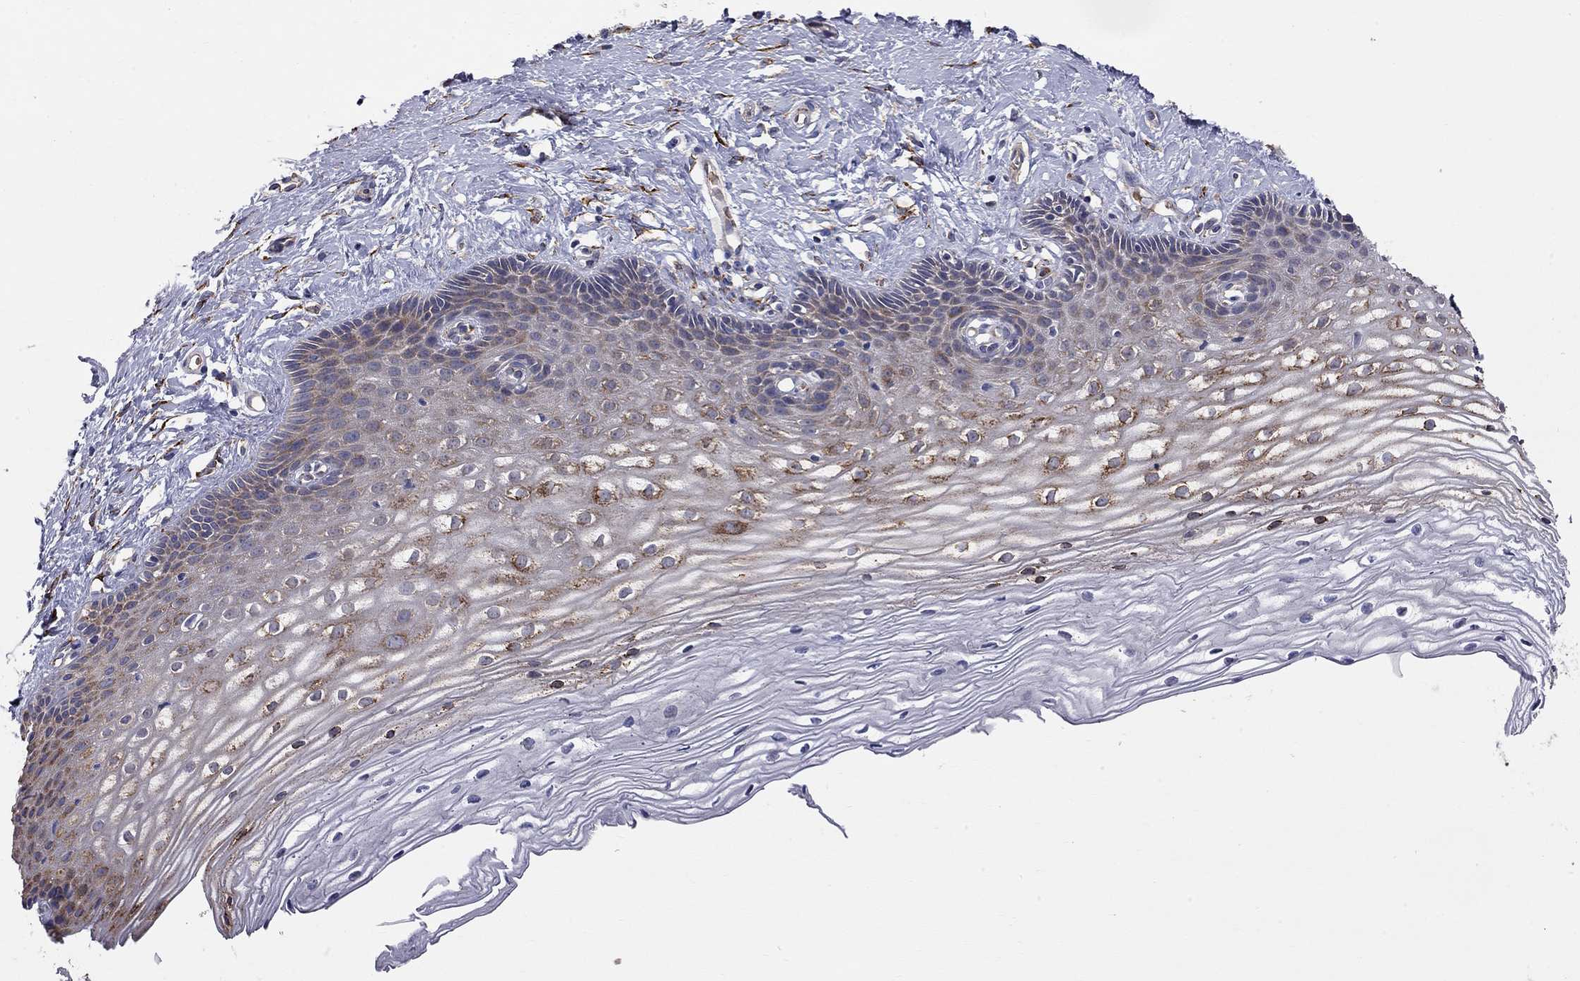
{"staining": {"intensity": "moderate", "quantity": "<25%", "location": "cytoplasmic/membranous"}, "tissue": "cervix", "cell_type": "Glandular cells", "image_type": "normal", "snomed": [{"axis": "morphology", "description": "Normal tissue, NOS"}, {"axis": "topography", "description": "Cervix"}], "caption": "The photomicrograph shows staining of normal cervix, revealing moderate cytoplasmic/membranous protein positivity (brown color) within glandular cells.", "gene": "CASTOR1", "patient": {"sex": "female", "age": 40}}